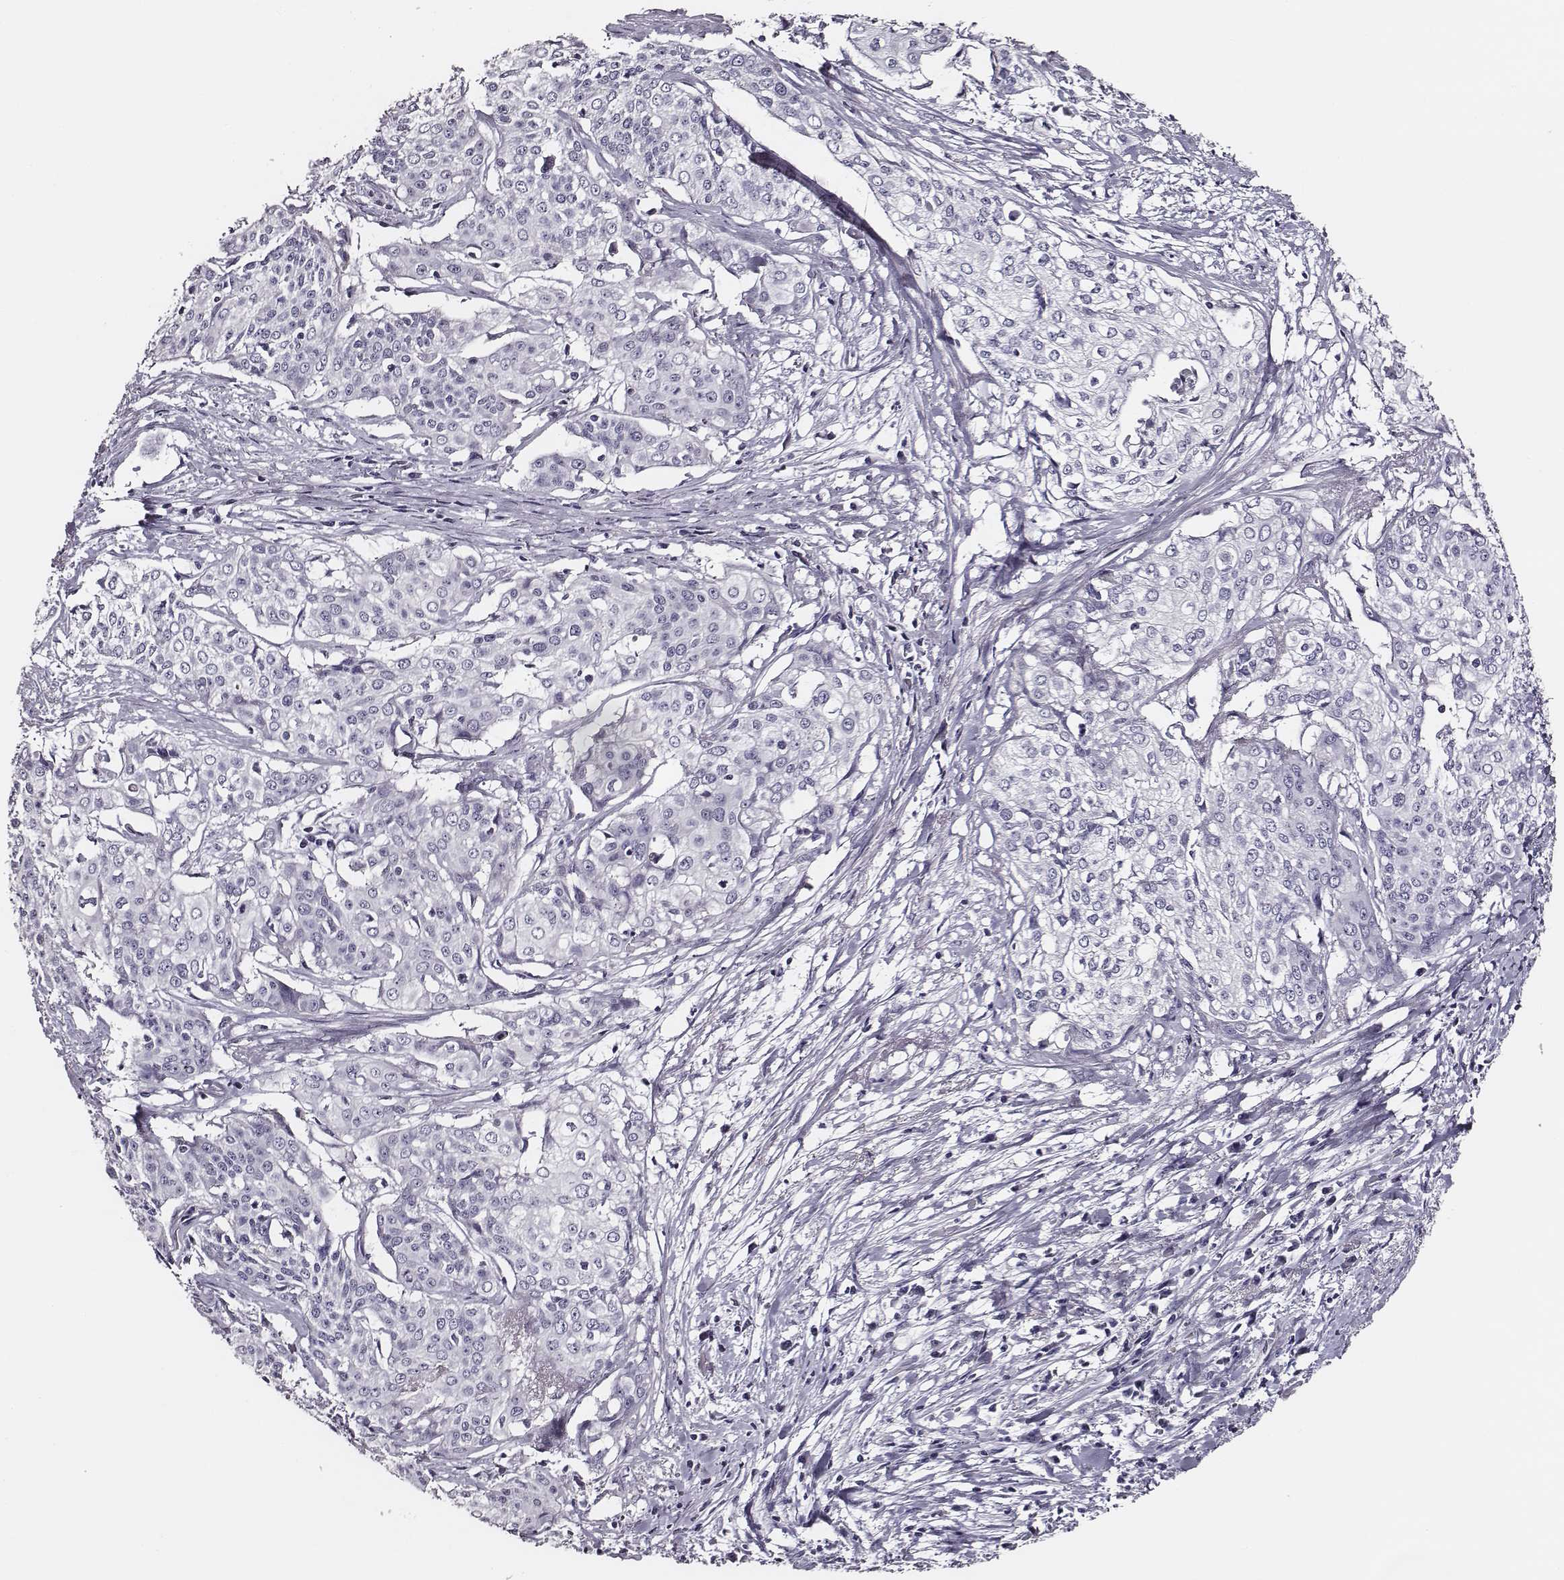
{"staining": {"intensity": "negative", "quantity": "none", "location": "none"}, "tissue": "cervical cancer", "cell_type": "Tumor cells", "image_type": "cancer", "snomed": [{"axis": "morphology", "description": "Squamous cell carcinoma, NOS"}, {"axis": "topography", "description": "Cervix"}], "caption": "Human cervical cancer stained for a protein using immunohistochemistry (IHC) exhibits no positivity in tumor cells.", "gene": "AADAT", "patient": {"sex": "female", "age": 39}}